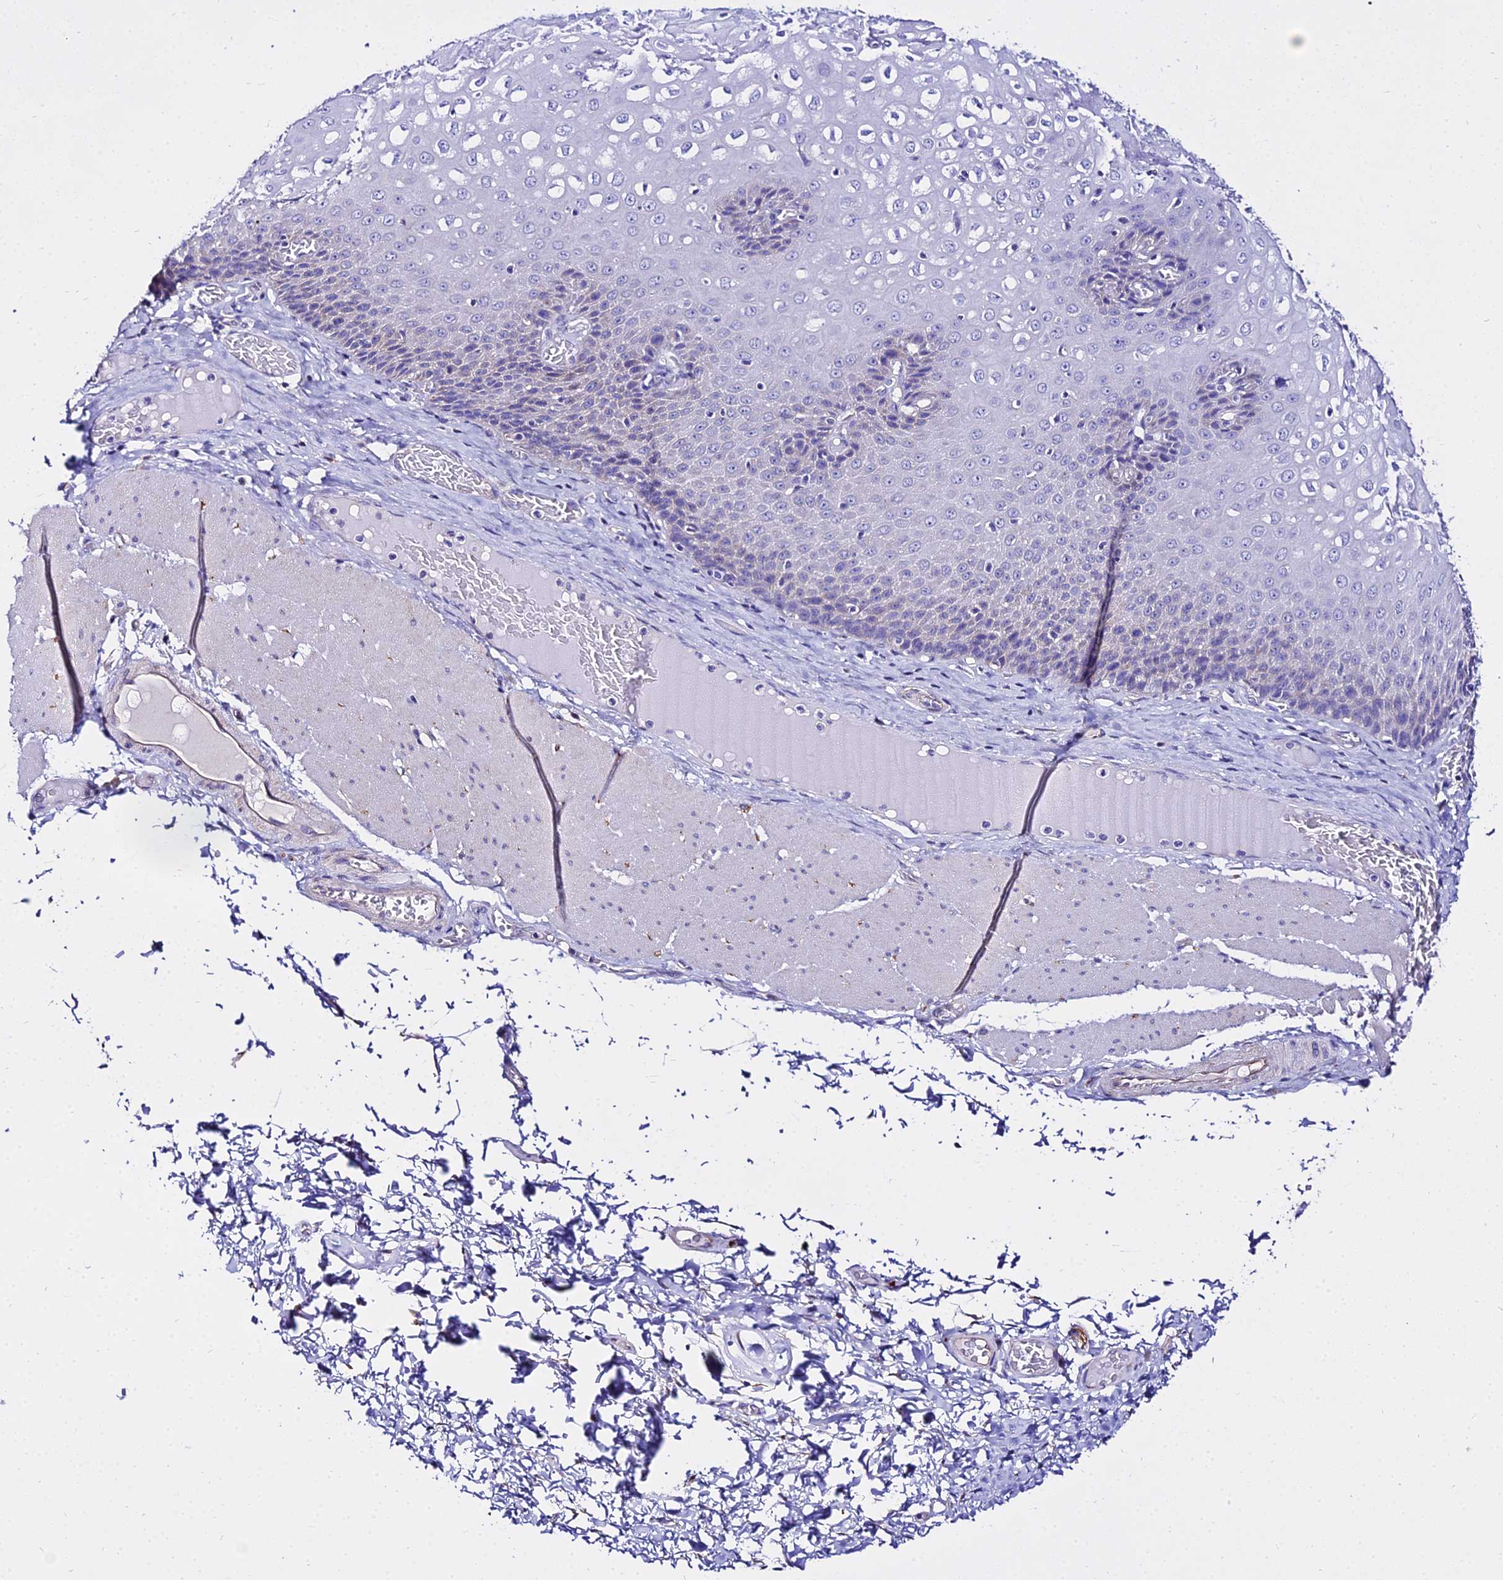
{"staining": {"intensity": "negative", "quantity": "none", "location": "none"}, "tissue": "esophagus", "cell_type": "Squamous epithelial cells", "image_type": "normal", "snomed": [{"axis": "morphology", "description": "Normal tissue, NOS"}, {"axis": "topography", "description": "Esophagus"}], "caption": "A histopathology image of esophagus stained for a protein reveals no brown staining in squamous epithelial cells. (Immunohistochemistry (ihc), brightfield microscopy, high magnification).", "gene": "TUBA1A", "patient": {"sex": "male", "age": 60}}